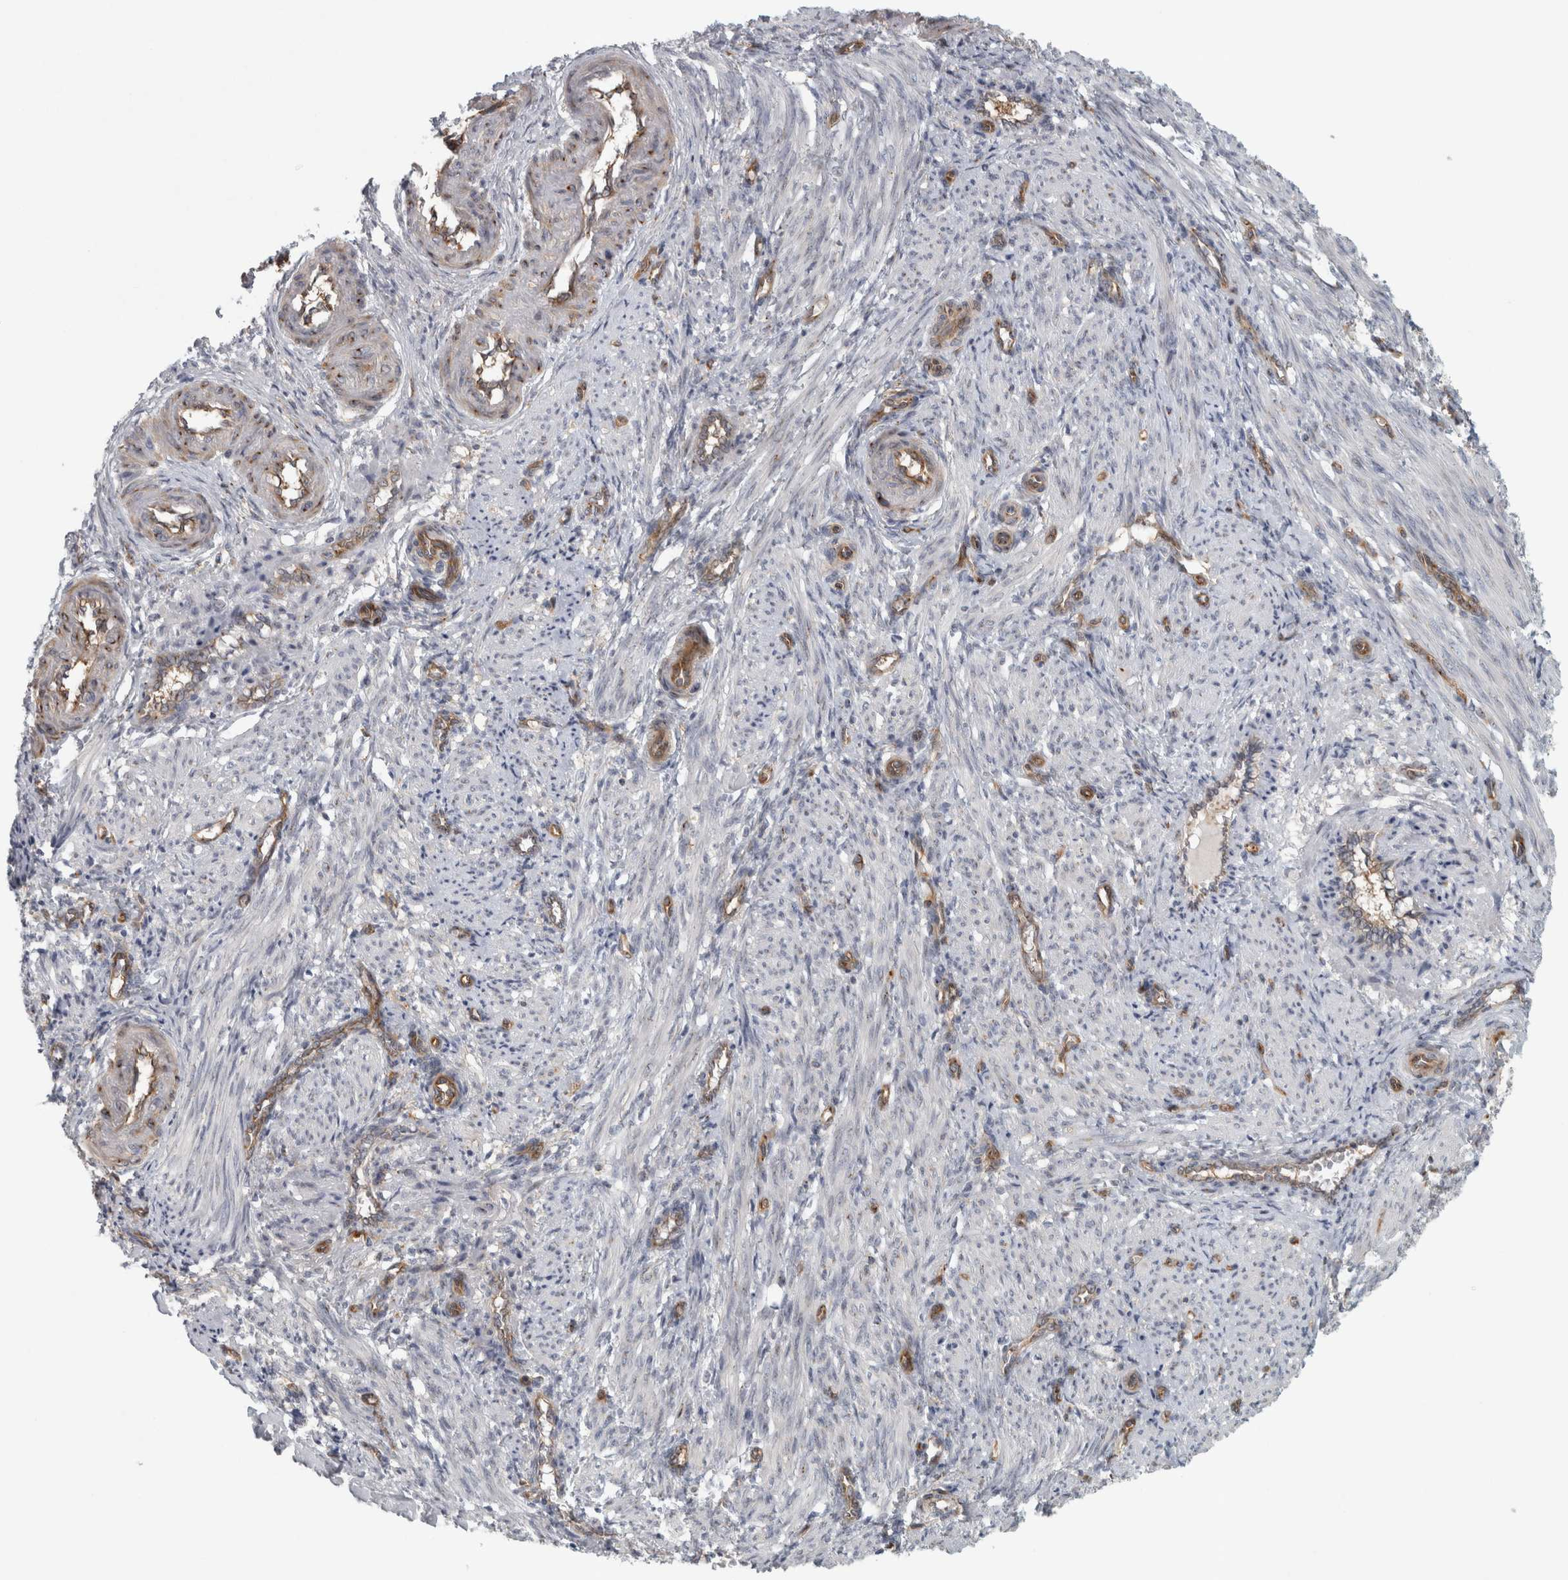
{"staining": {"intensity": "negative", "quantity": "none", "location": "none"}, "tissue": "smooth muscle", "cell_type": "Smooth muscle cells", "image_type": "normal", "snomed": [{"axis": "morphology", "description": "Normal tissue, NOS"}, {"axis": "topography", "description": "Endometrium"}], "caption": "This is an immunohistochemistry photomicrograph of normal human smooth muscle. There is no expression in smooth muscle cells.", "gene": "PEX6", "patient": {"sex": "female", "age": 33}}